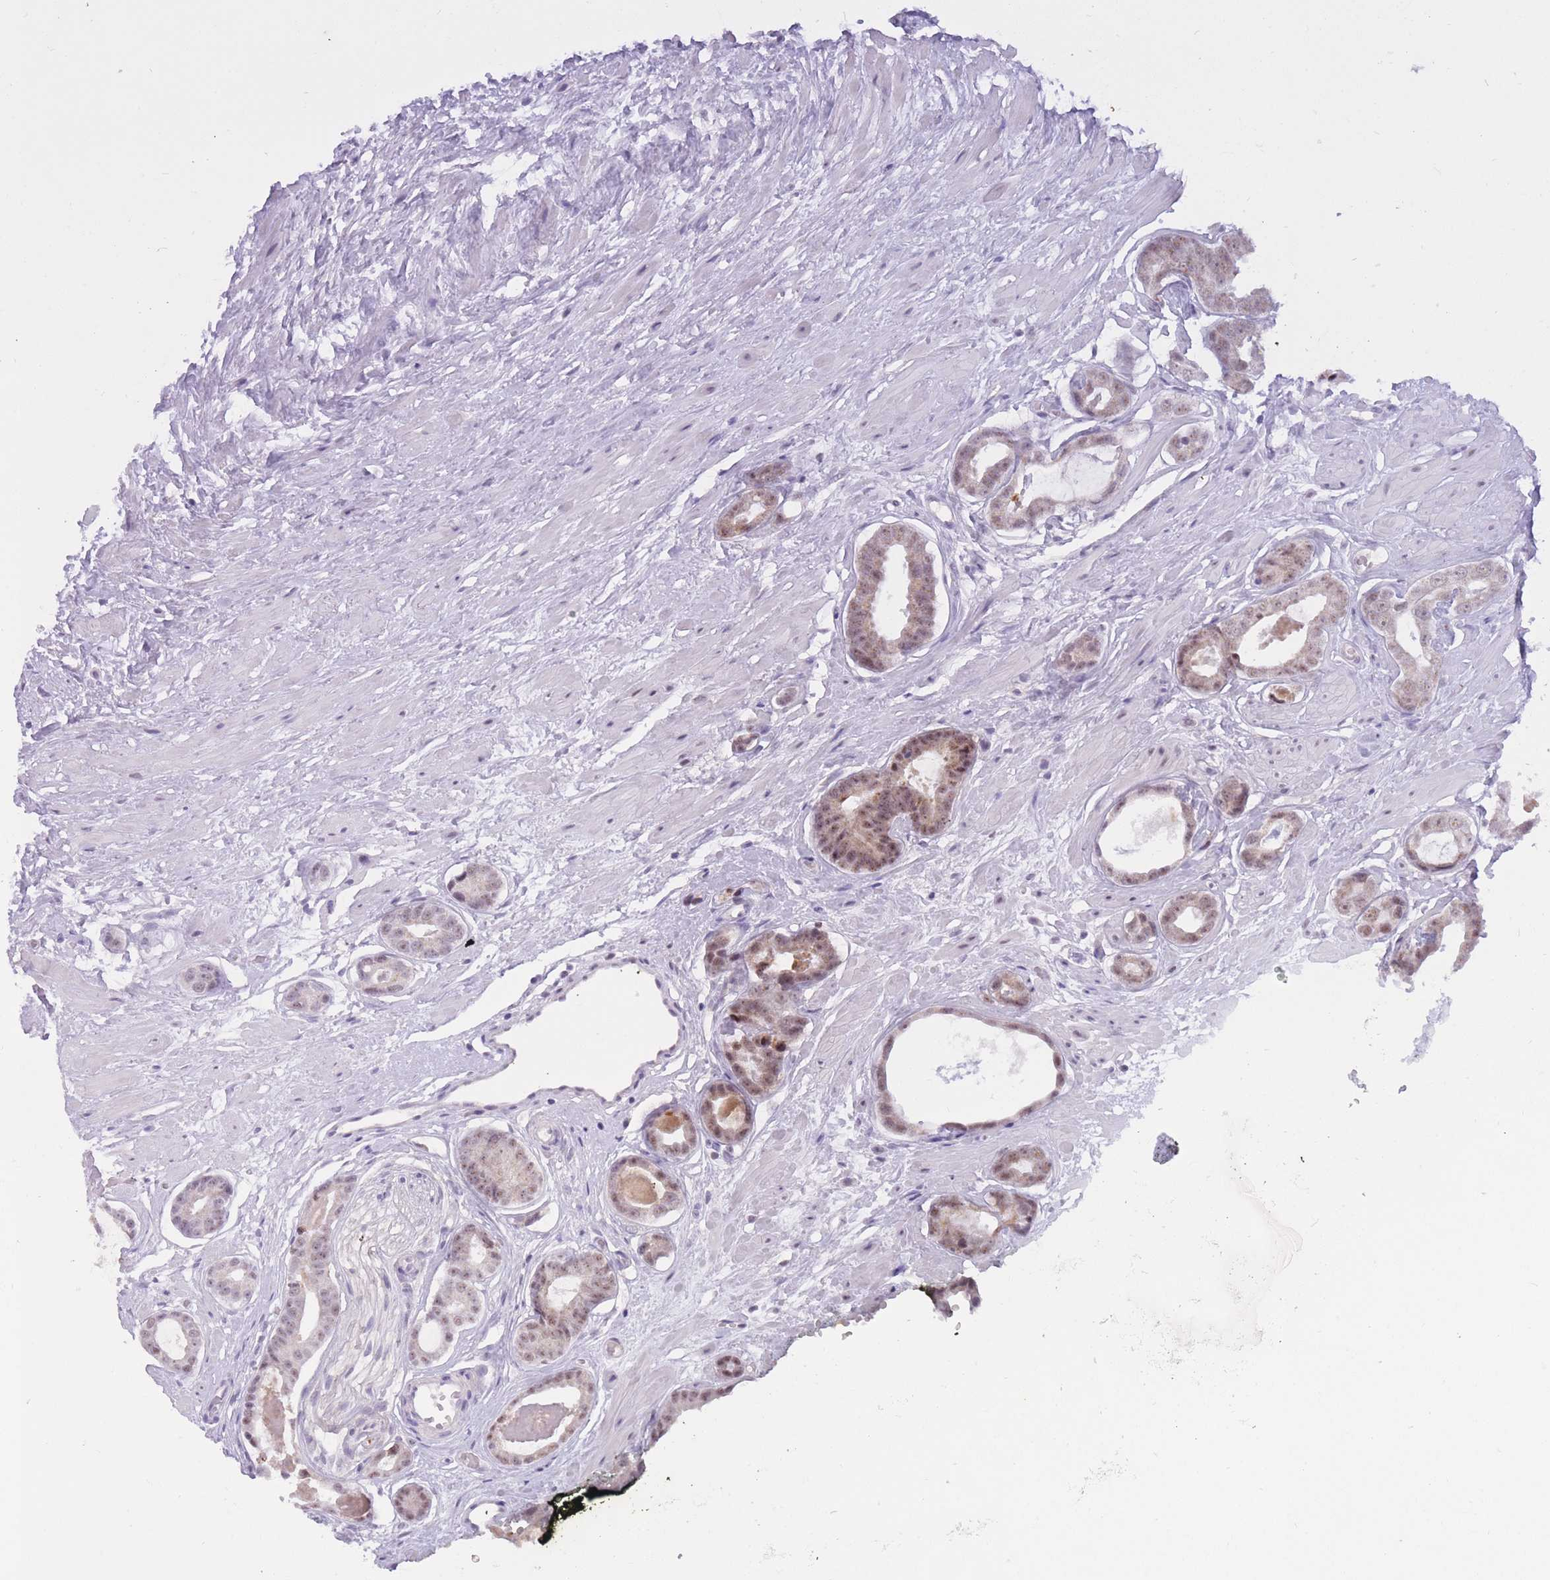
{"staining": {"intensity": "moderate", "quantity": "<25%", "location": "cytoplasmic/membranous,nuclear"}, "tissue": "prostate cancer", "cell_type": "Tumor cells", "image_type": "cancer", "snomed": [{"axis": "morphology", "description": "Adenocarcinoma, Low grade"}, {"axis": "topography", "description": "Prostate"}], "caption": "Moderate cytoplasmic/membranous and nuclear protein positivity is appreciated in approximately <25% of tumor cells in prostate cancer.", "gene": "CYP2B6", "patient": {"sex": "male", "age": 64}}